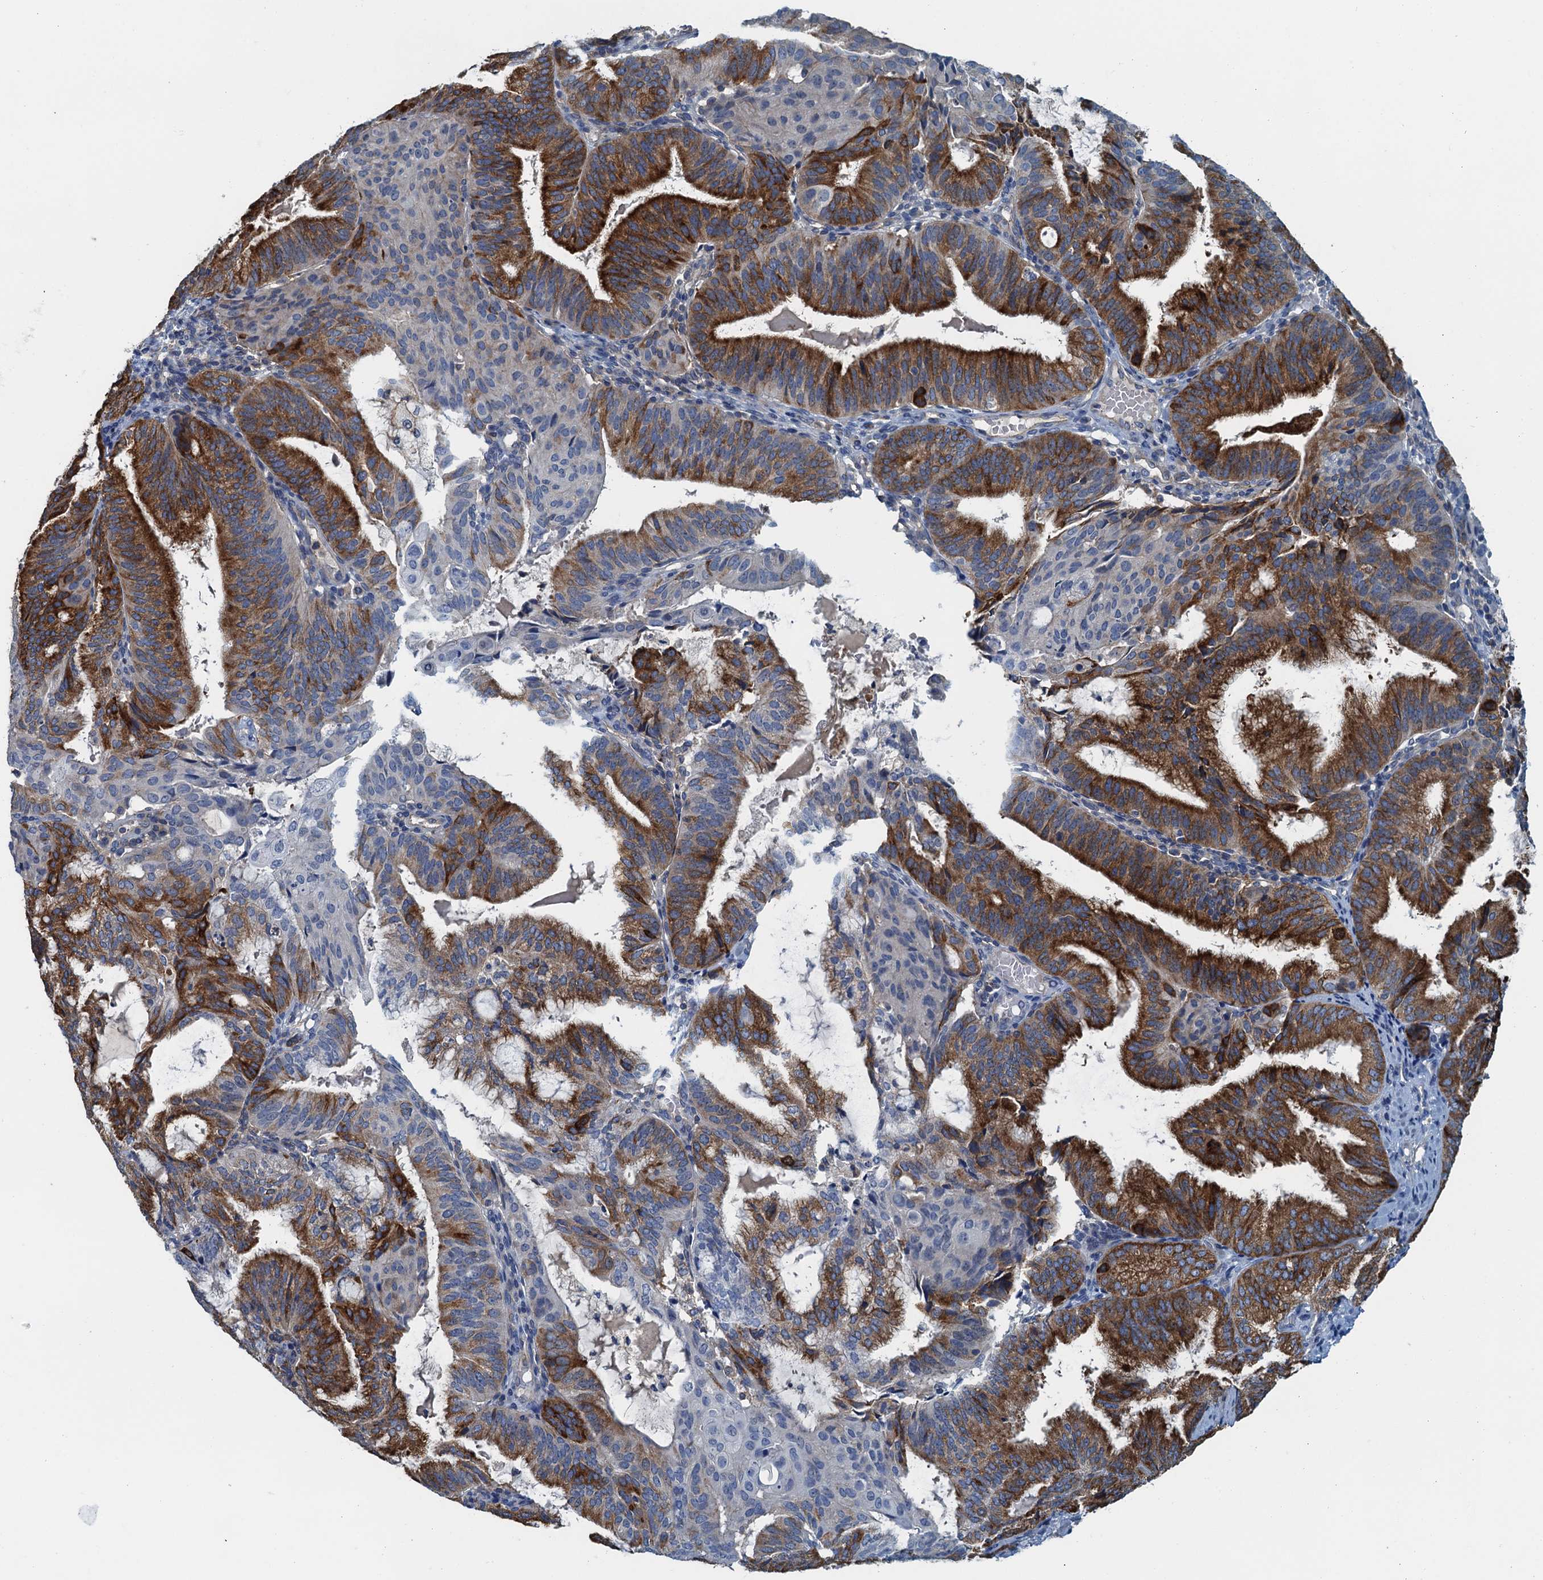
{"staining": {"intensity": "strong", "quantity": ">75%", "location": "cytoplasmic/membranous"}, "tissue": "endometrial cancer", "cell_type": "Tumor cells", "image_type": "cancer", "snomed": [{"axis": "morphology", "description": "Adenocarcinoma, NOS"}, {"axis": "topography", "description": "Endometrium"}], "caption": "Human endometrial cancer stained for a protein (brown) reveals strong cytoplasmic/membranous positive expression in about >75% of tumor cells.", "gene": "THAP10", "patient": {"sex": "female", "age": 49}}